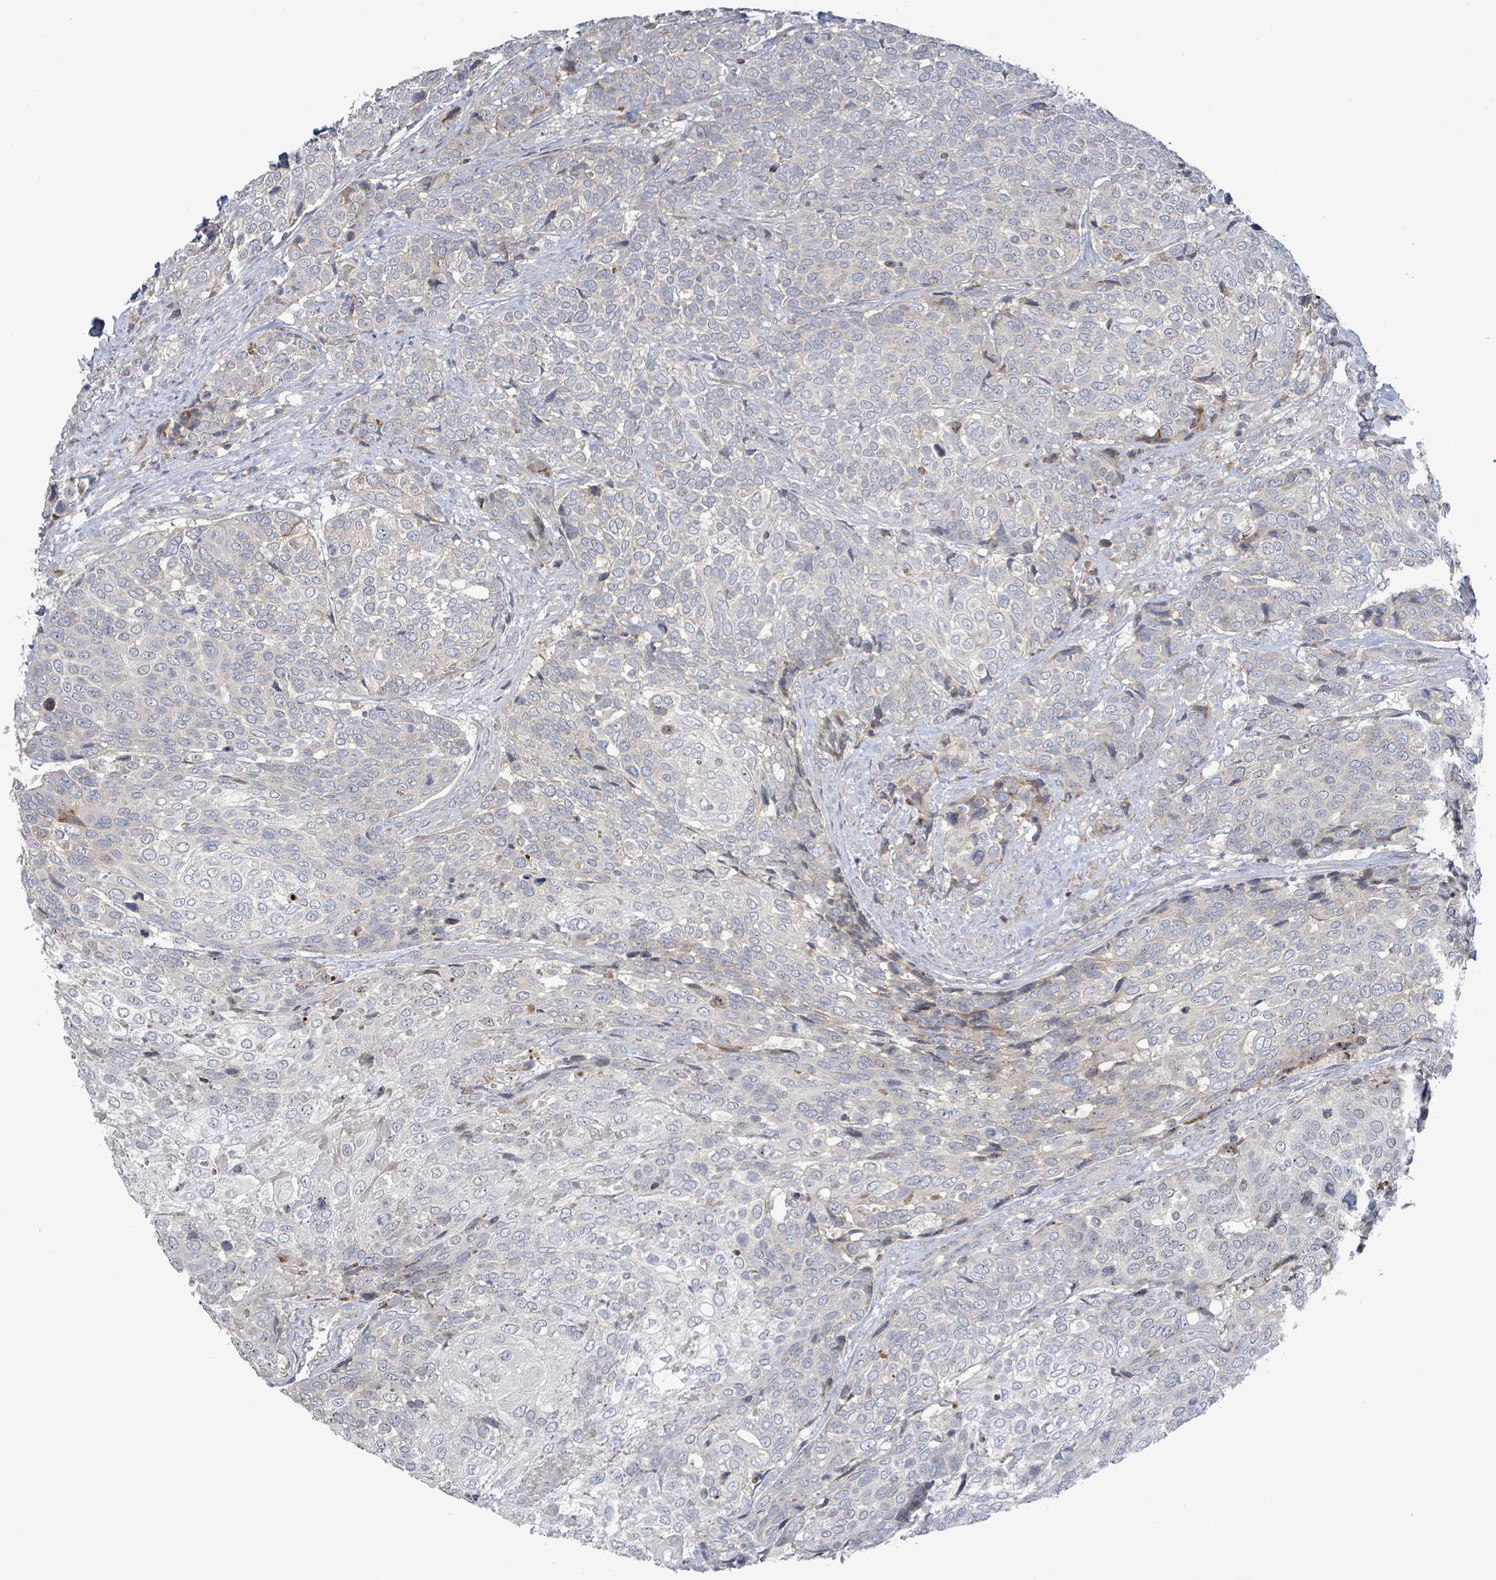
{"staining": {"intensity": "negative", "quantity": "none", "location": "none"}, "tissue": "urothelial cancer", "cell_type": "Tumor cells", "image_type": "cancer", "snomed": [{"axis": "morphology", "description": "Urothelial carcinoma, High grade"}, {"axis": "topography", "description": "Urinary bladder"}], "caption": "Tumor cells are negative for brown protein staining in urothelial cancer.", "gene": "LILRA4", "patient": {"sex": "female", "age": 70}}